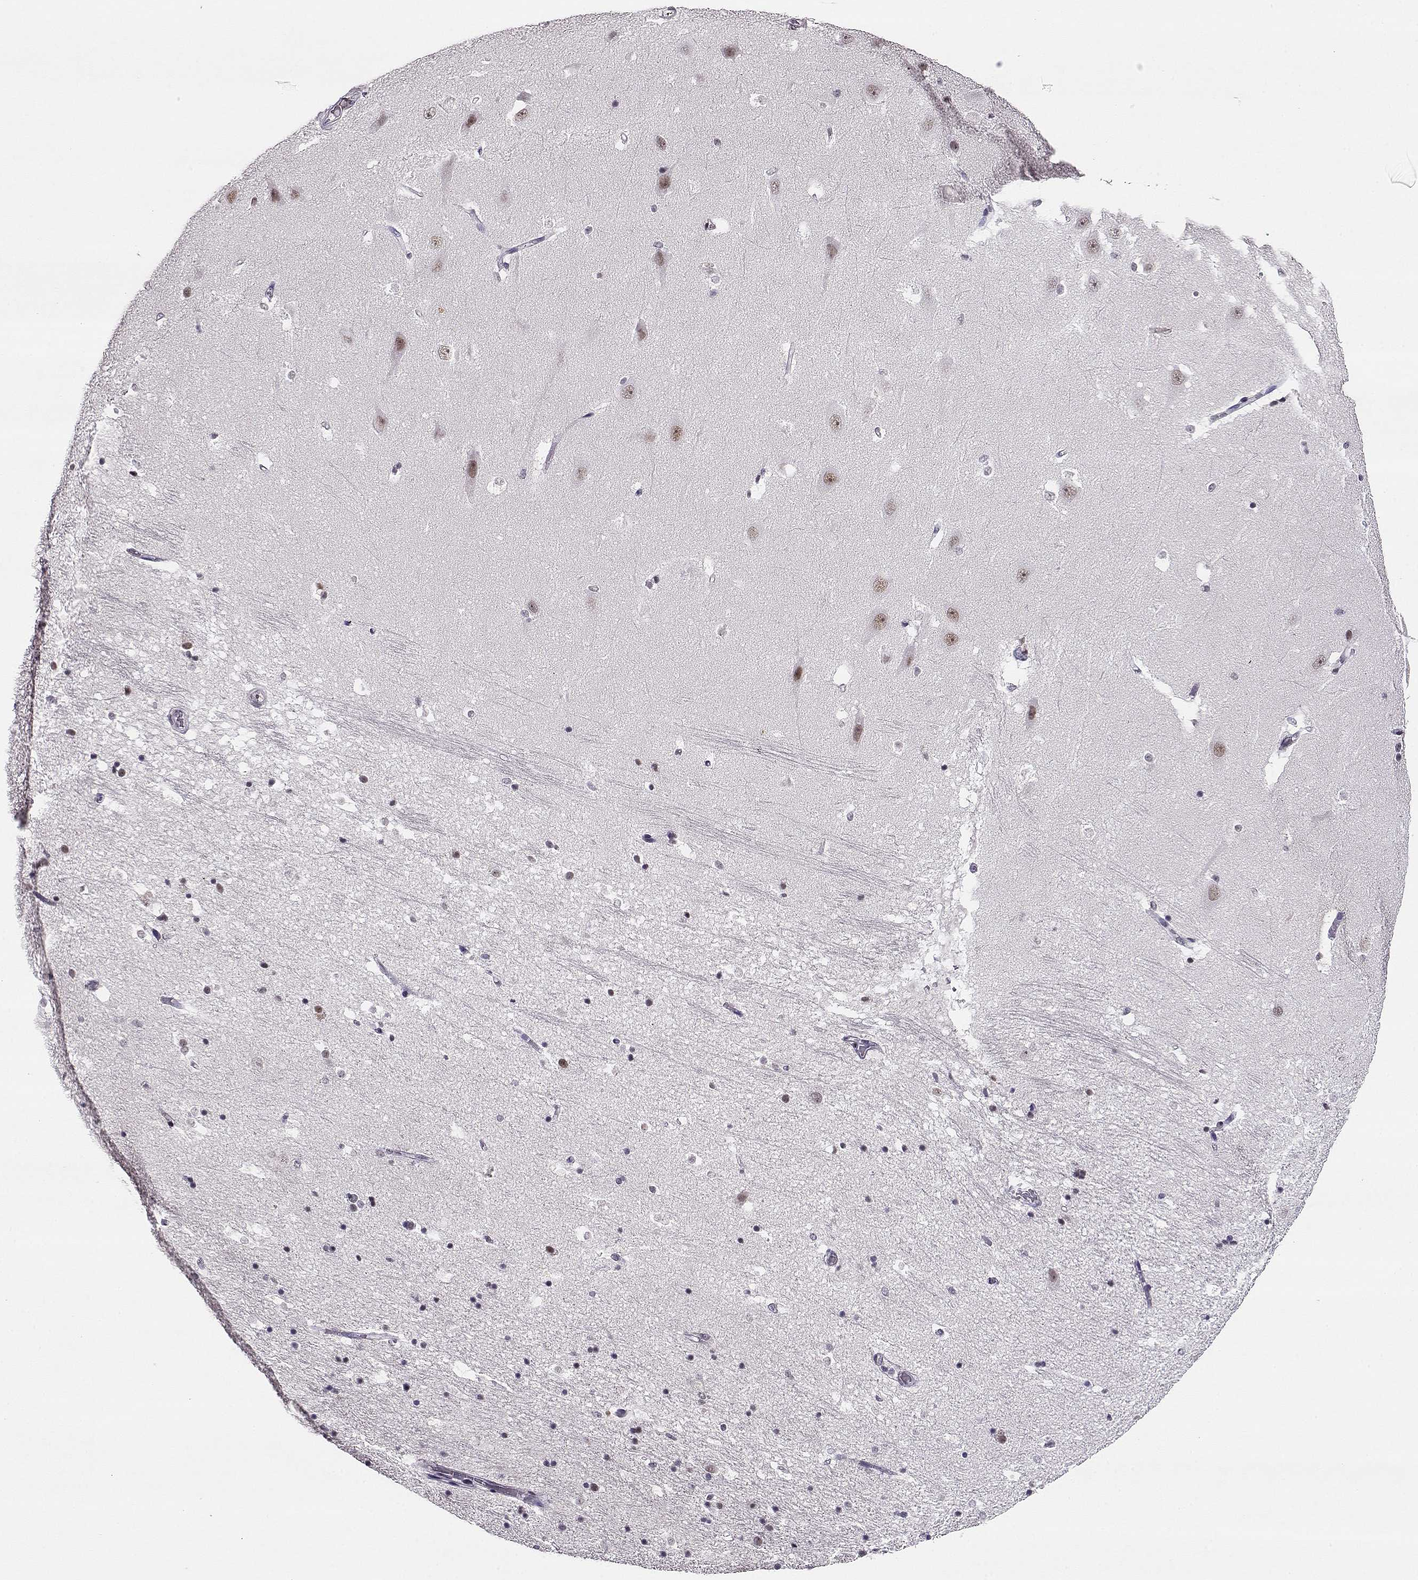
{"staining": {"intensity": "negative", "quantity": "none", "location": "none"}, "tissue": "hippocampus", "cell_type": "Glial cells", "image_type": "normal", "snomed": [{"axis": "morphology", "description": "Normal tissue, NOS"}, {"axis": "topography", "description": "Hippocampus"}], "caption": "Protein analysis of benign hippocampus displays no significant positivity in glial cells. (Brightfield microscopy of DAB IHC at high magnification).", "gene": "POLI", "patient": {"sex": "male", "age": 44}}